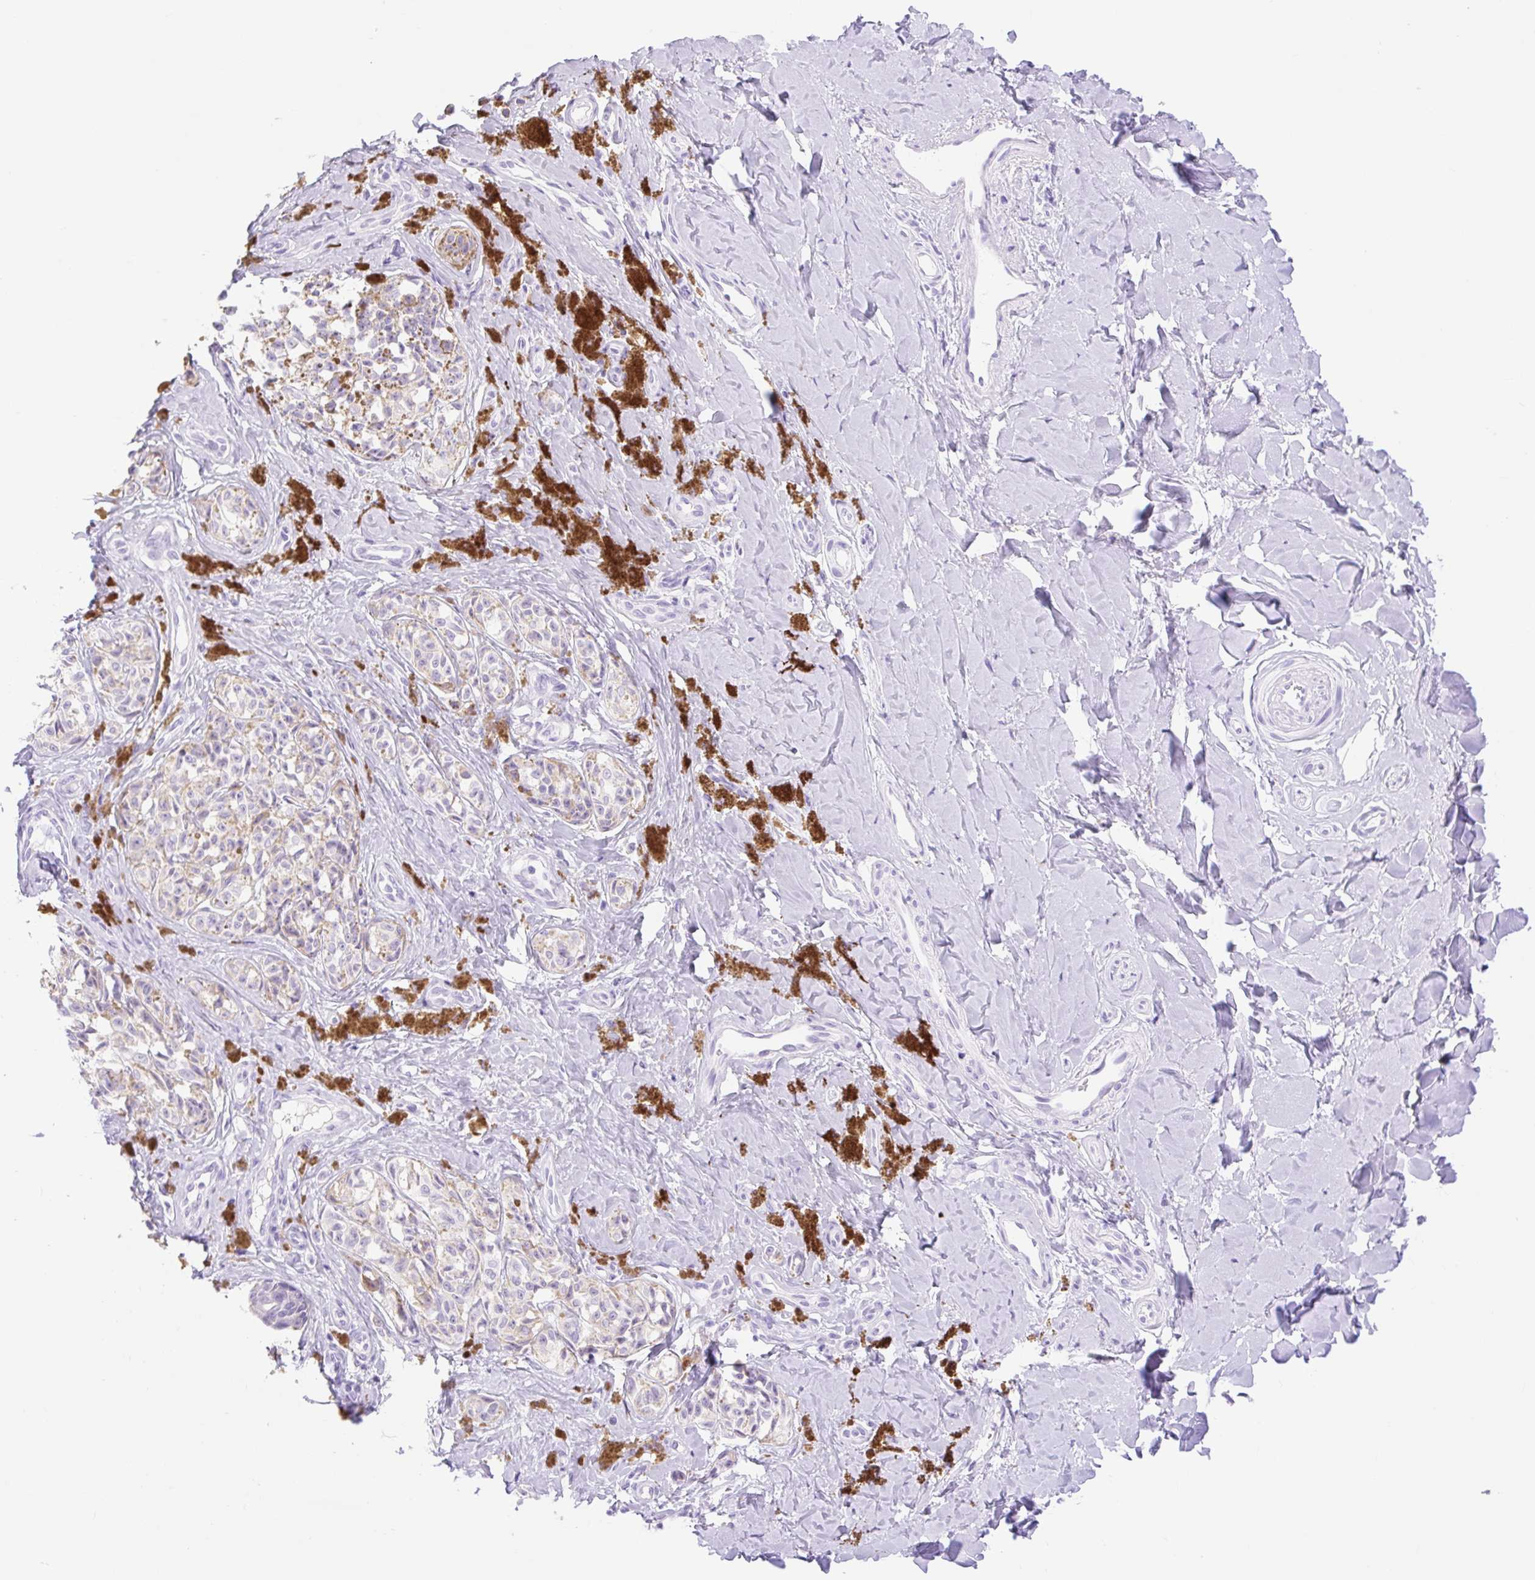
{"staining": {"intensity": "negative", "quantity": "none", "location": "none"}, "tissue": "melanoma", "cell_type": "Tumor cells", "image_type": "cancer", "snomed": [{"axis": "morphology", "description": "Malignant melanoma, NOS"}, {"axis": "topography", "description": "Skin"}], "caption": "Immunohistochemistry micrograph of melanoma stained for a protein (brown), which displays no positivity in tumor cells.", "gene": "SLC25A40", "patient": {"sex": "female", "age": 65}}